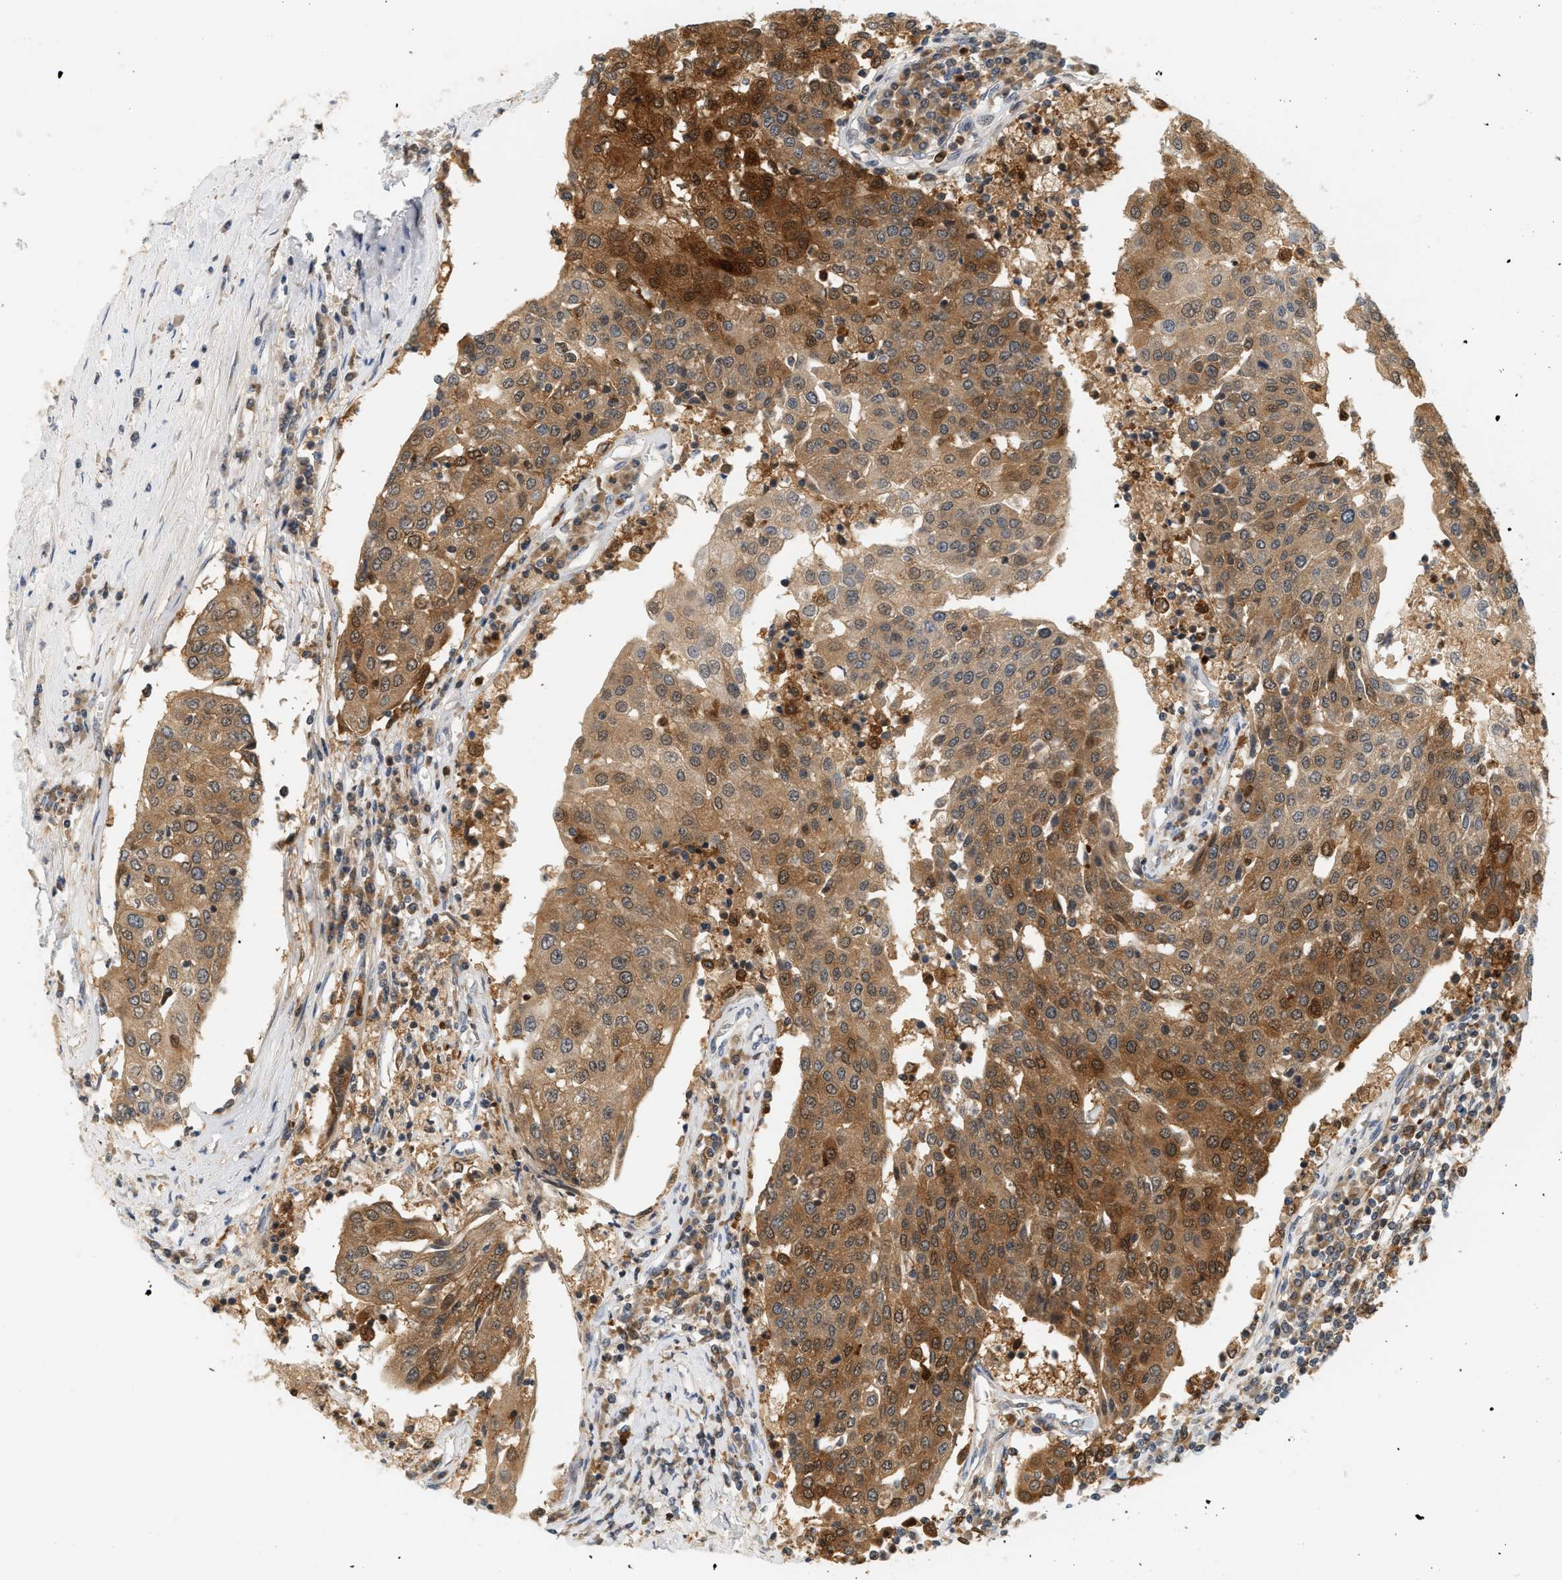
{"staining": {"intensity": "moderate", "quantity": ">75%", "location": "cytoplasmic/membranous"}, "tissue": "urothelial cancer", "cell_type": "Tumor cells", "image_type": "cancer", "snomed": [{"axis": "morphology", "description": "Urothelial carcinoma, High grade"}, {"axis": "topography", "description": "Urinary bladder"}], "caption": "The immunohistochemical stain shows moderate cytoplasmic/membranous staining in tumor cells of urothelial cancer tissue.", "gene": "PYCARD", "patient": {"sex": "female", "age": 85}}